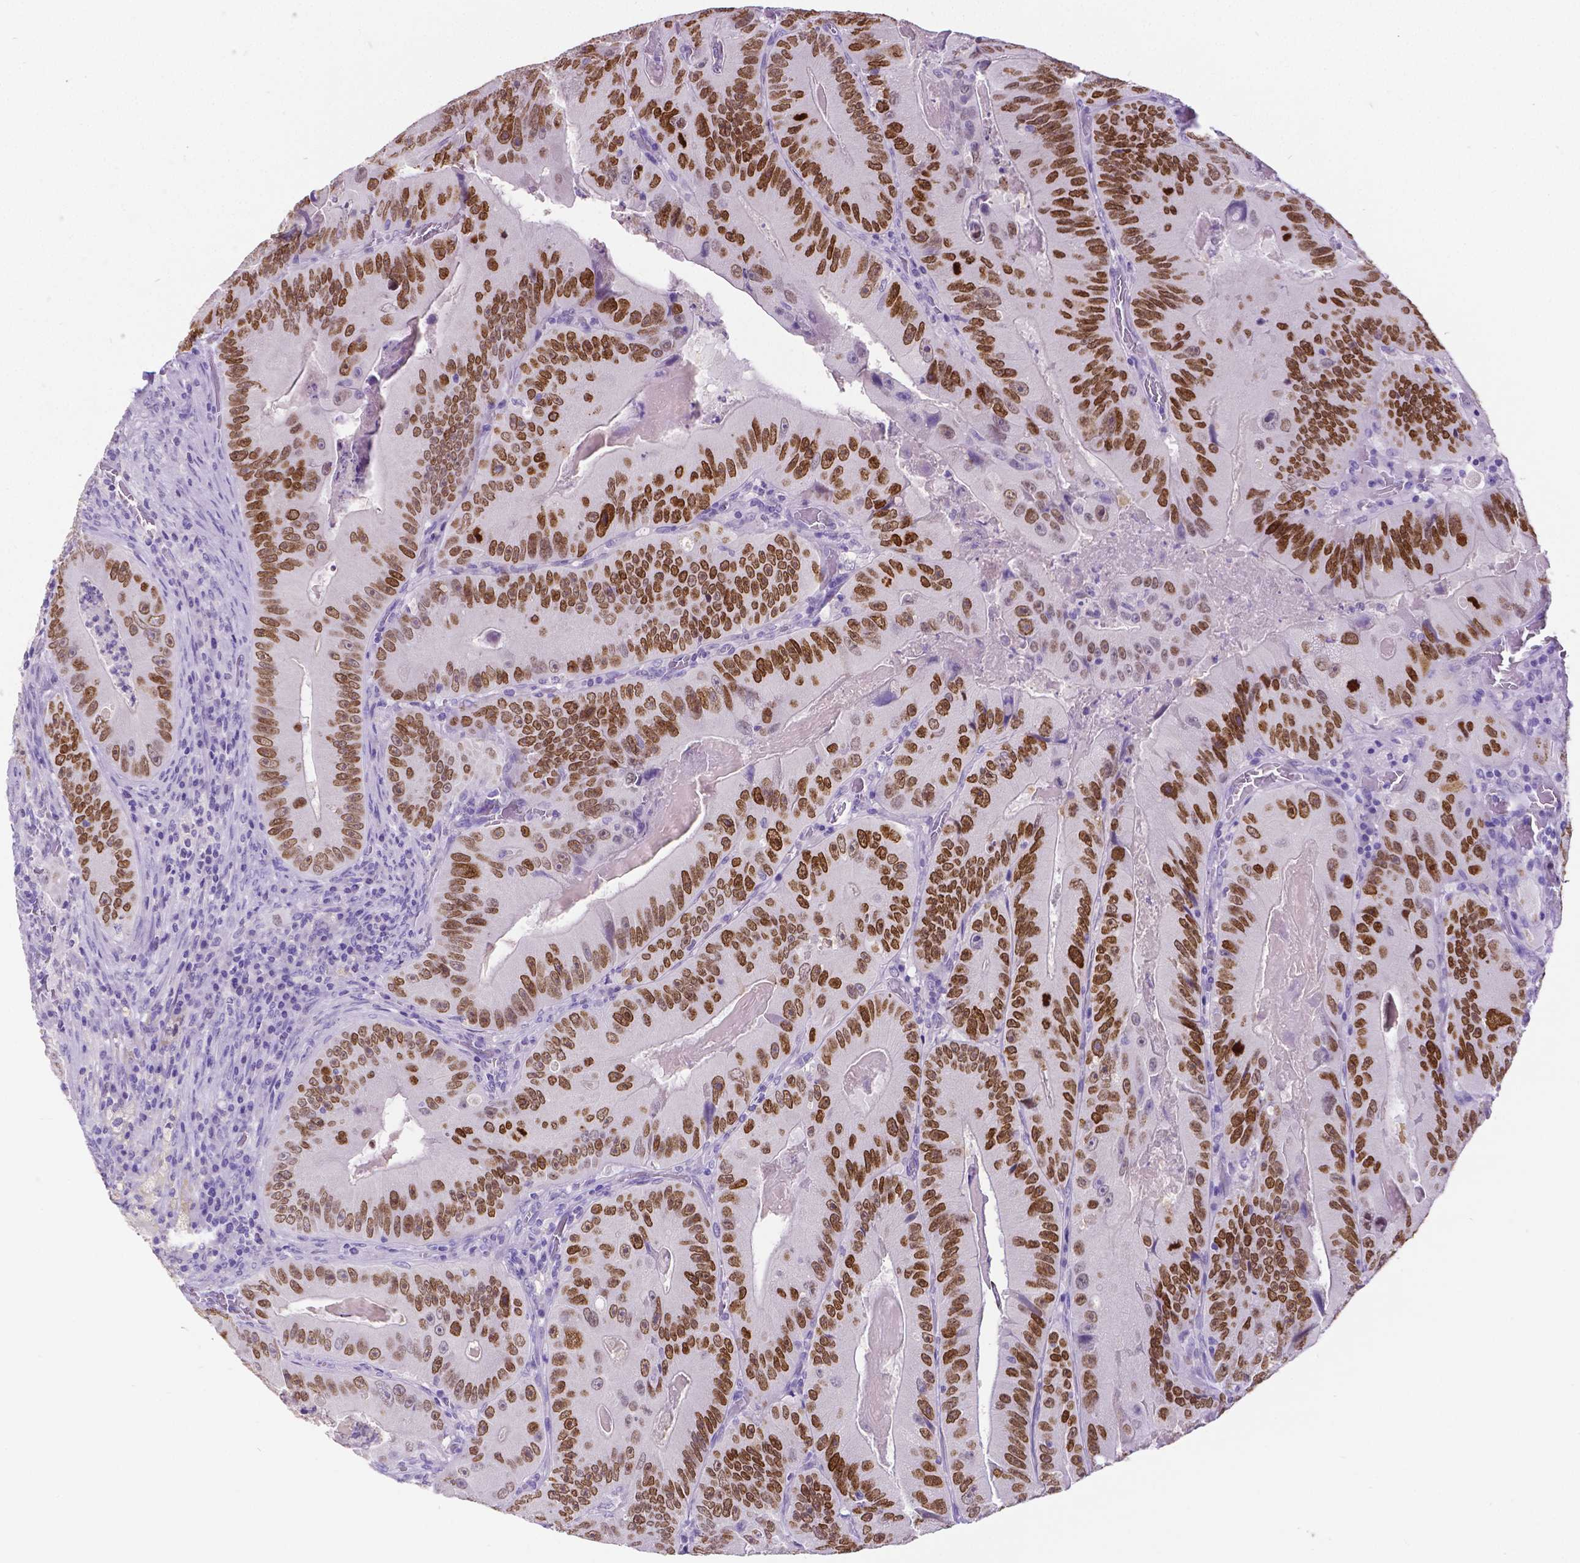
{"staining": {"intensity": "strong", "quantity": ">75%", "location": "nuclear"}, "tissue": "colorectal cancer", "cell_type": "Tumor cells", "image_type": "cancer", "snomed": [{"axis": "morphology", "description": "Adenocarcinoma, NOS"}, {"axis": "topography", "description": "Colon"}], "caption": "Strong nuclear positivity is seen in approximately >75% of tumor cells in colorectal adenocarcinoma.", "gene": "SATB2", "patient": {"sex": "female", "age": 86}}